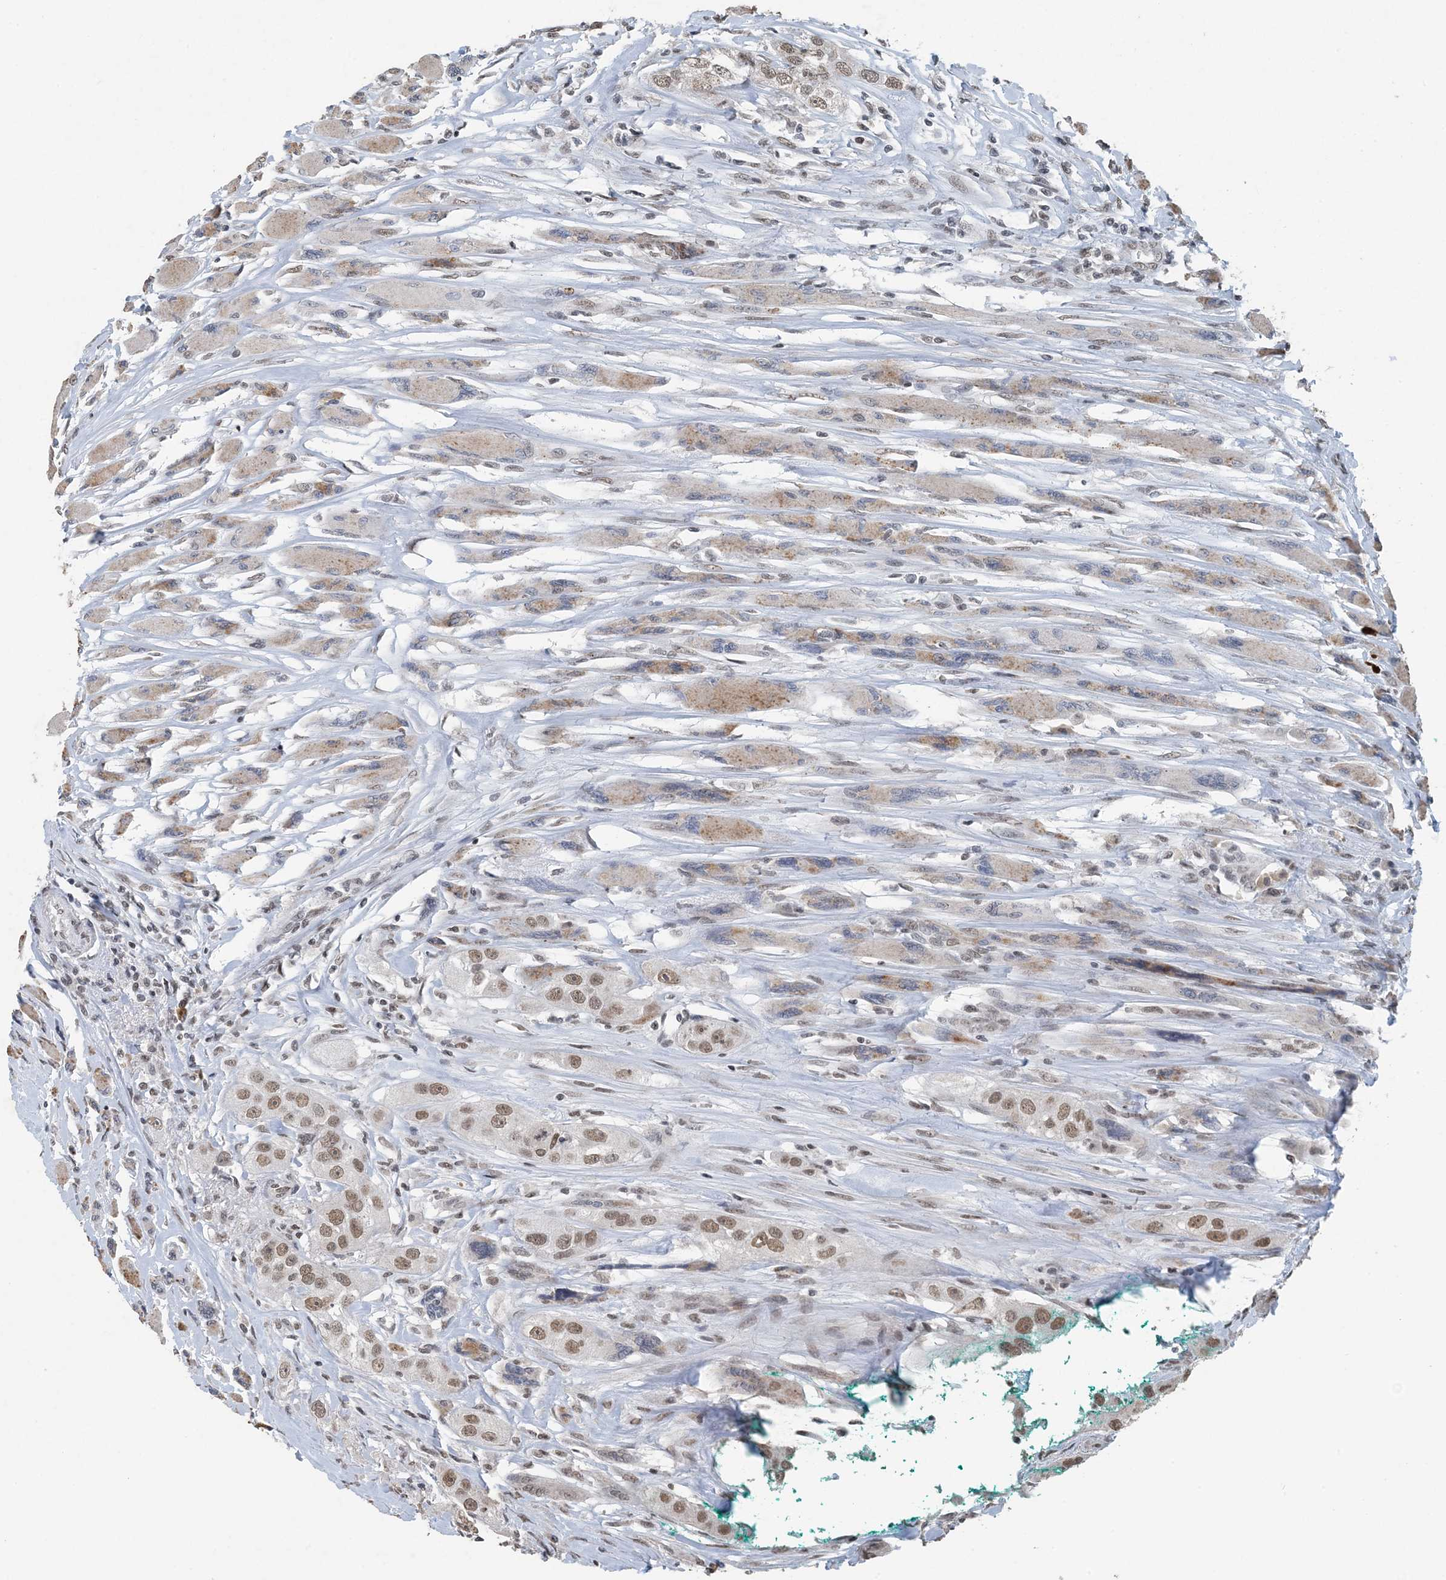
{"staining": {"intensity": "moderate", "quantity": ">75%", "location": "nuclear"}, "tissue": "head and neck cancer", "cell_type": "Tumor cells", "image_type": "cancer", "snomed": [{"axis": "morphology", "description": "Normal tissue, NOS"}, {"axis": "morphology", "description": "Squamous cell carcinoma, NOS"}, {"axis": "topography", "description": "Skeletal muscle"}, {"axis": "topography", "description": "Head-Neck"}], "caption": "Immunohistochemical staining of squamous cell carcinoma (head and neck) exhibits medium levels of moderate nuclear expression in approximately >75% of tumor cells.", "gene": "MBD2", "patient": {"sex": "male", "age": 51}}